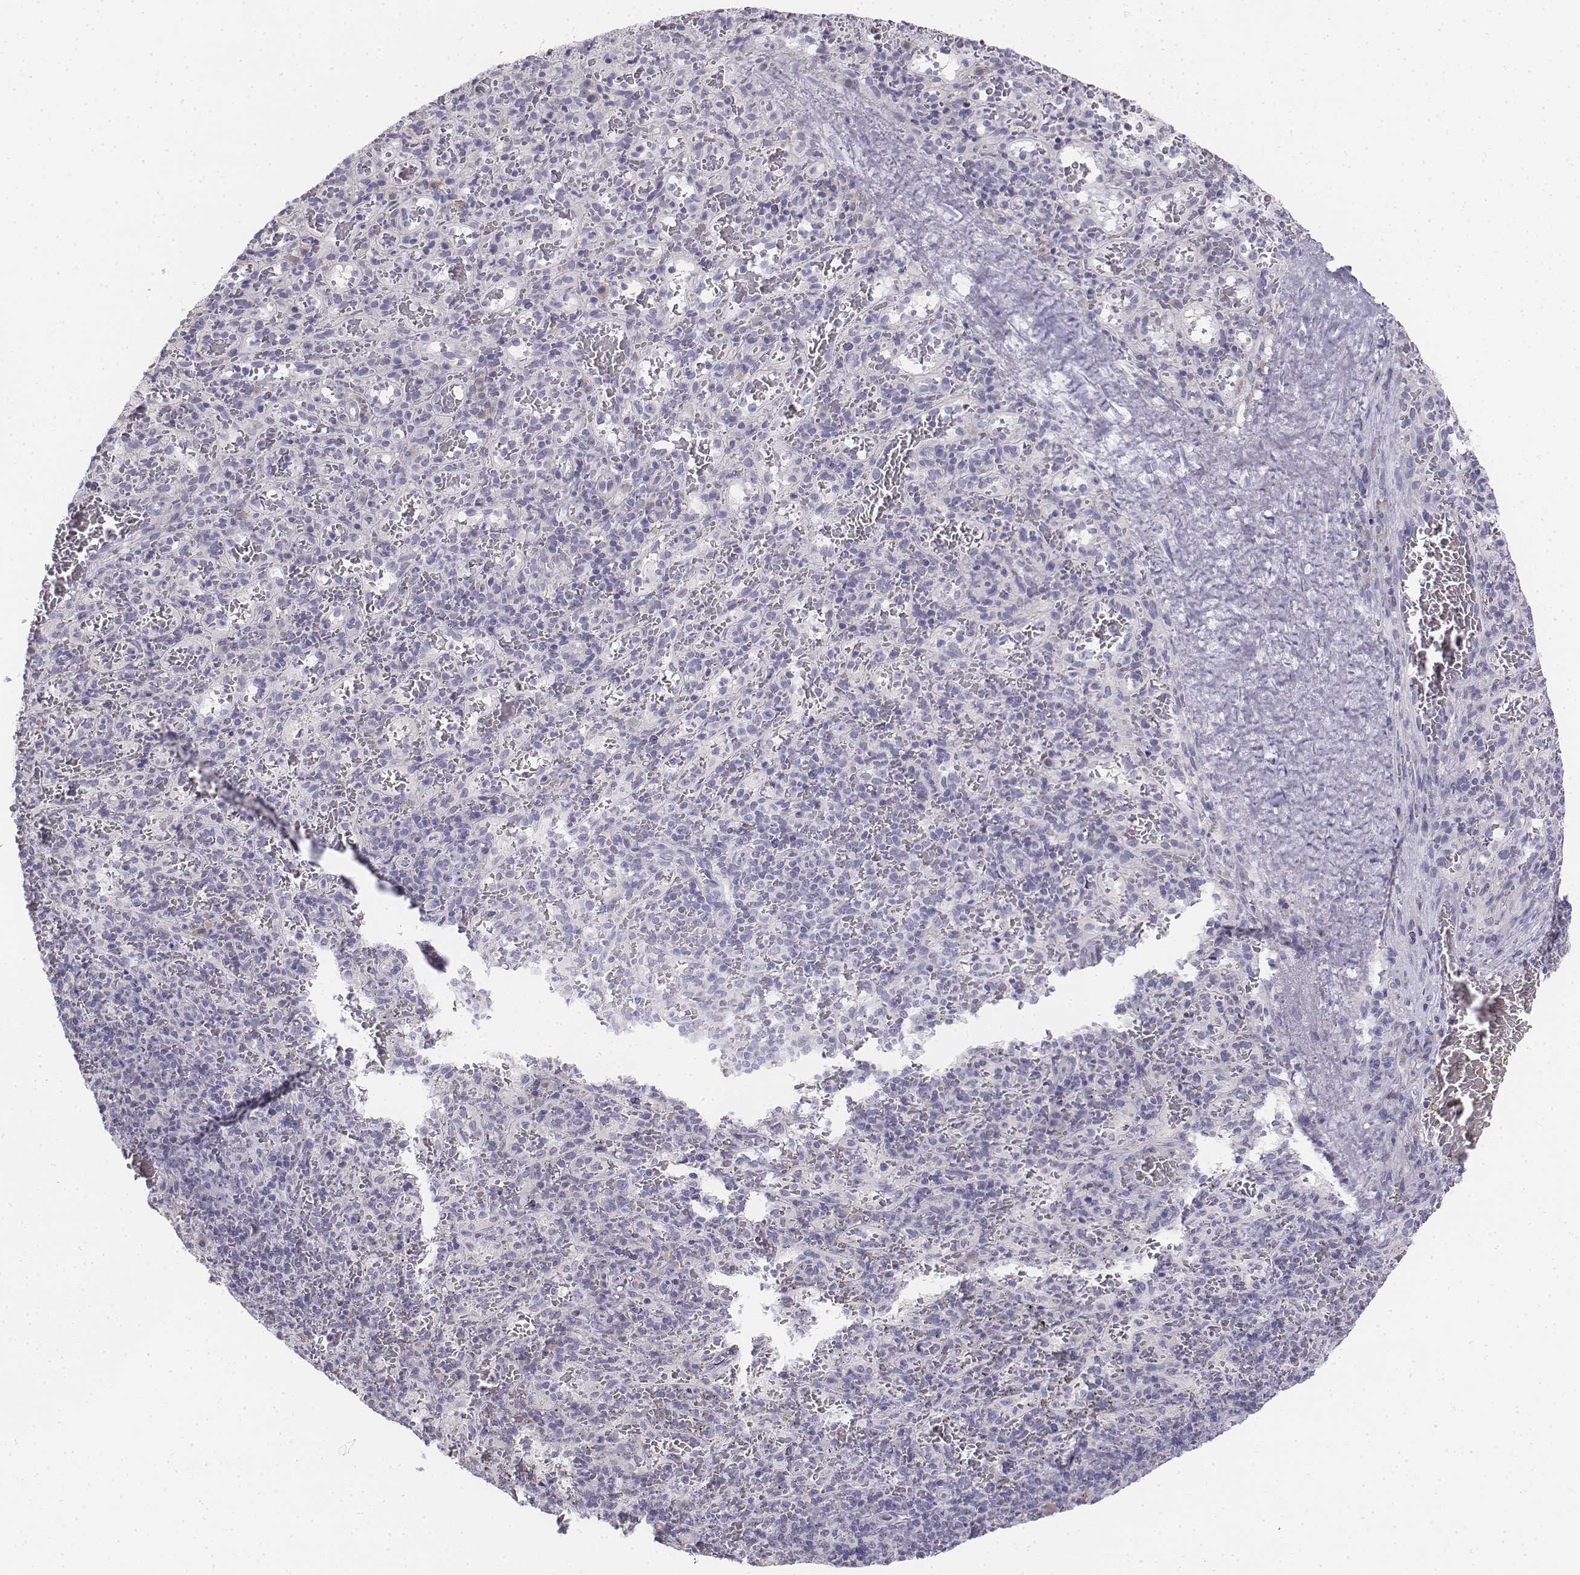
{"staining": {"intensity": "negative", "quantity": "none", "location": "none"}, "tissue": "spleen", "cell_type": "Cells in red pulp", "image_type": "normal", "snomed": [{"axis": "morphology", "description": "Normal tissue, NOS"}, {"axis": "topography", "description": "Spleen"}], "caption": "Cells in red pulp show no significant positivity in benign spleen. (Immunohistochemistry (ihc), brightfield microscopy, high magnification).", "gene": "PENK", "patient": {"sex": "male", "age": 57}}